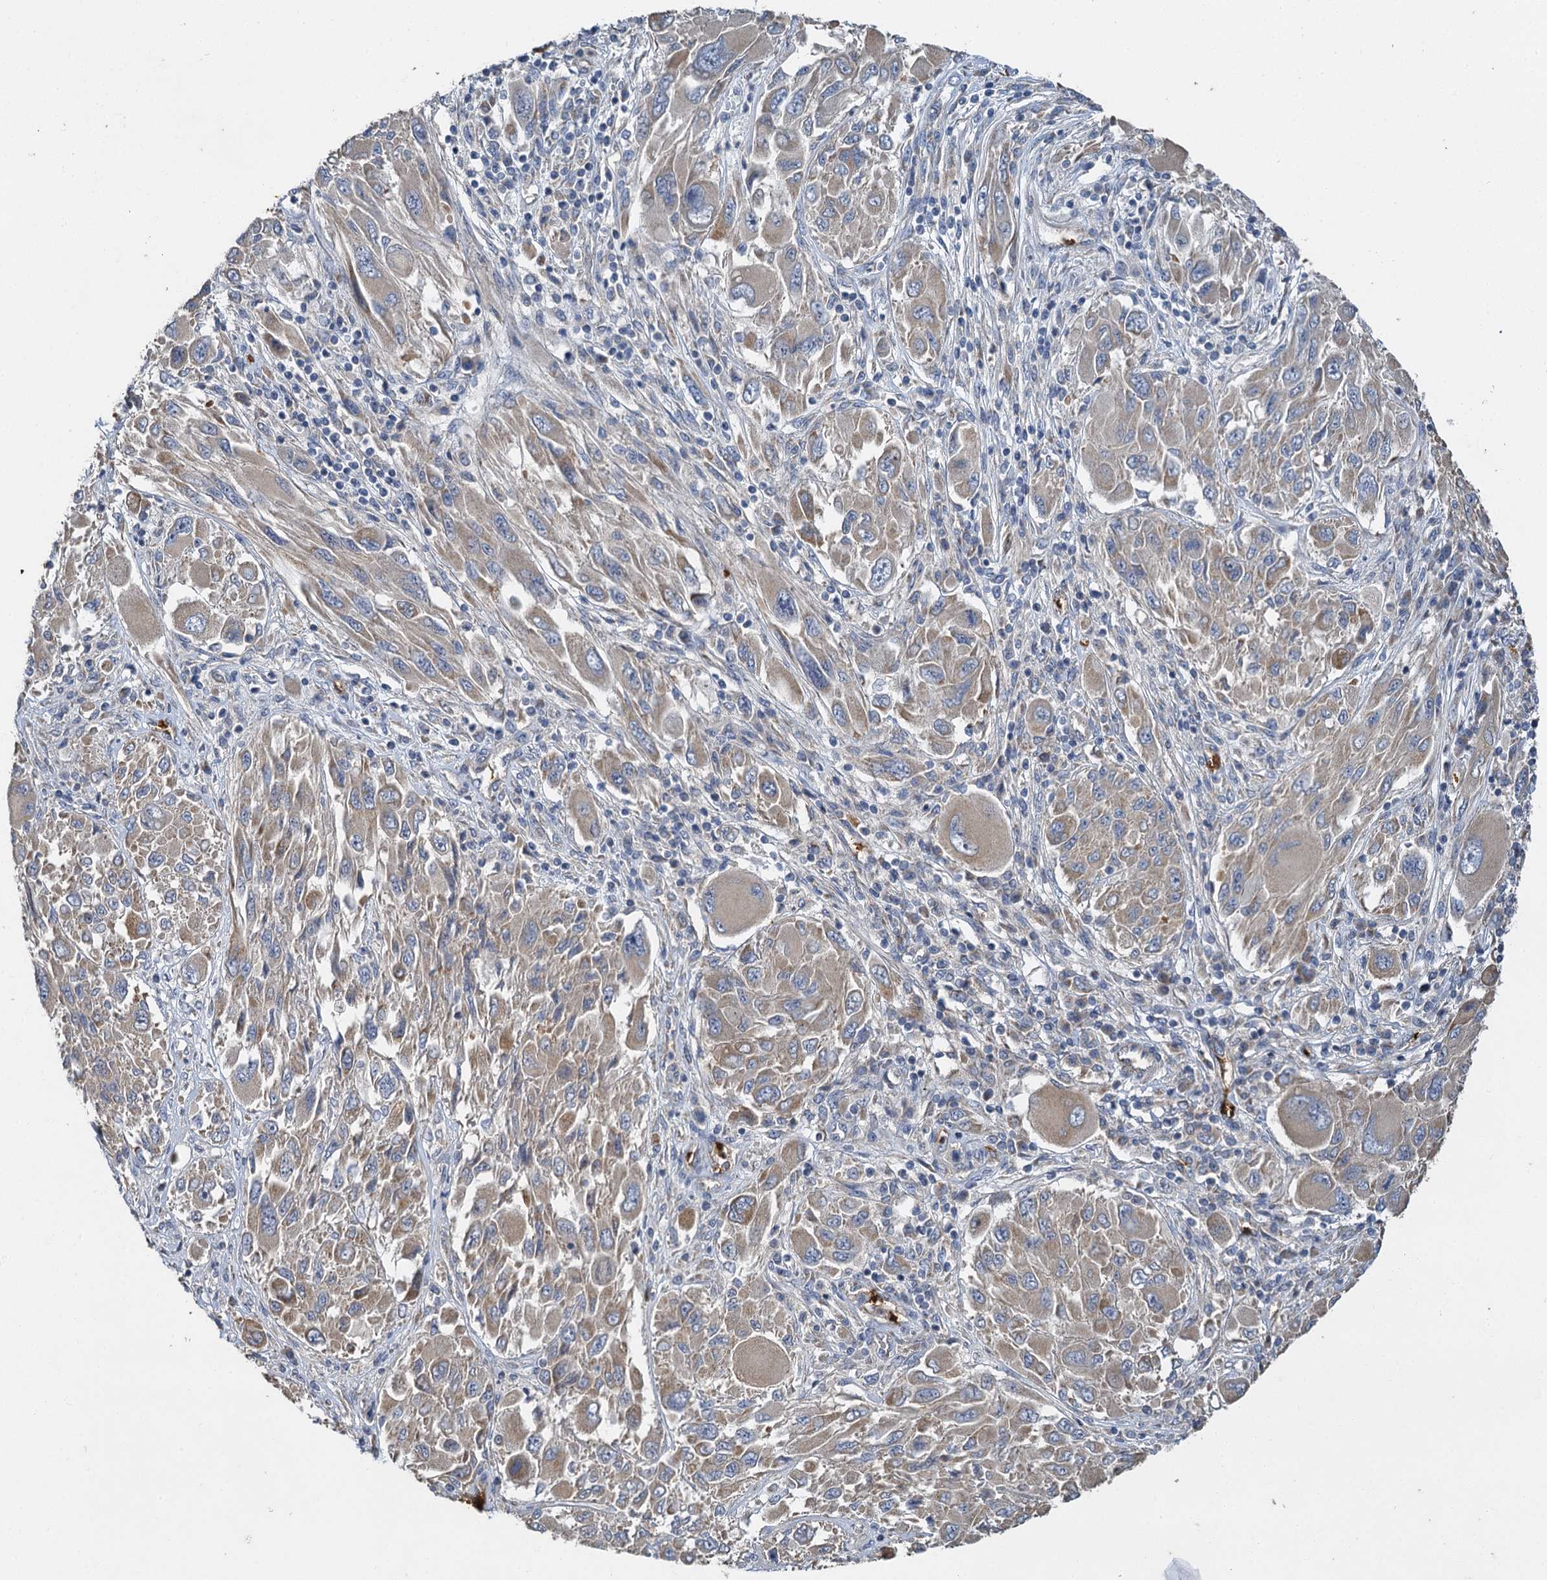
{"staining": {"intensity": "weak", "quantity": "<25%", "location": "cytoplasmic/membranous"}, "tissue": "melanoma", "cell_type": "Tumor cells", "image_type": "cancer", "snomed": [{"axis": "morphology", "description": "Malignant melanoma, NOS"}, {"axis": "topography", "description": "Skin"}], "caption": "Immunohistochemistry (IHC) of human melanoma reveals no expression in tumor cells. (Brightfield microscopy of DAB IHC at high magnification).", "gene": "BCS1L", "patient": {"sex": "female", "age": 91}}